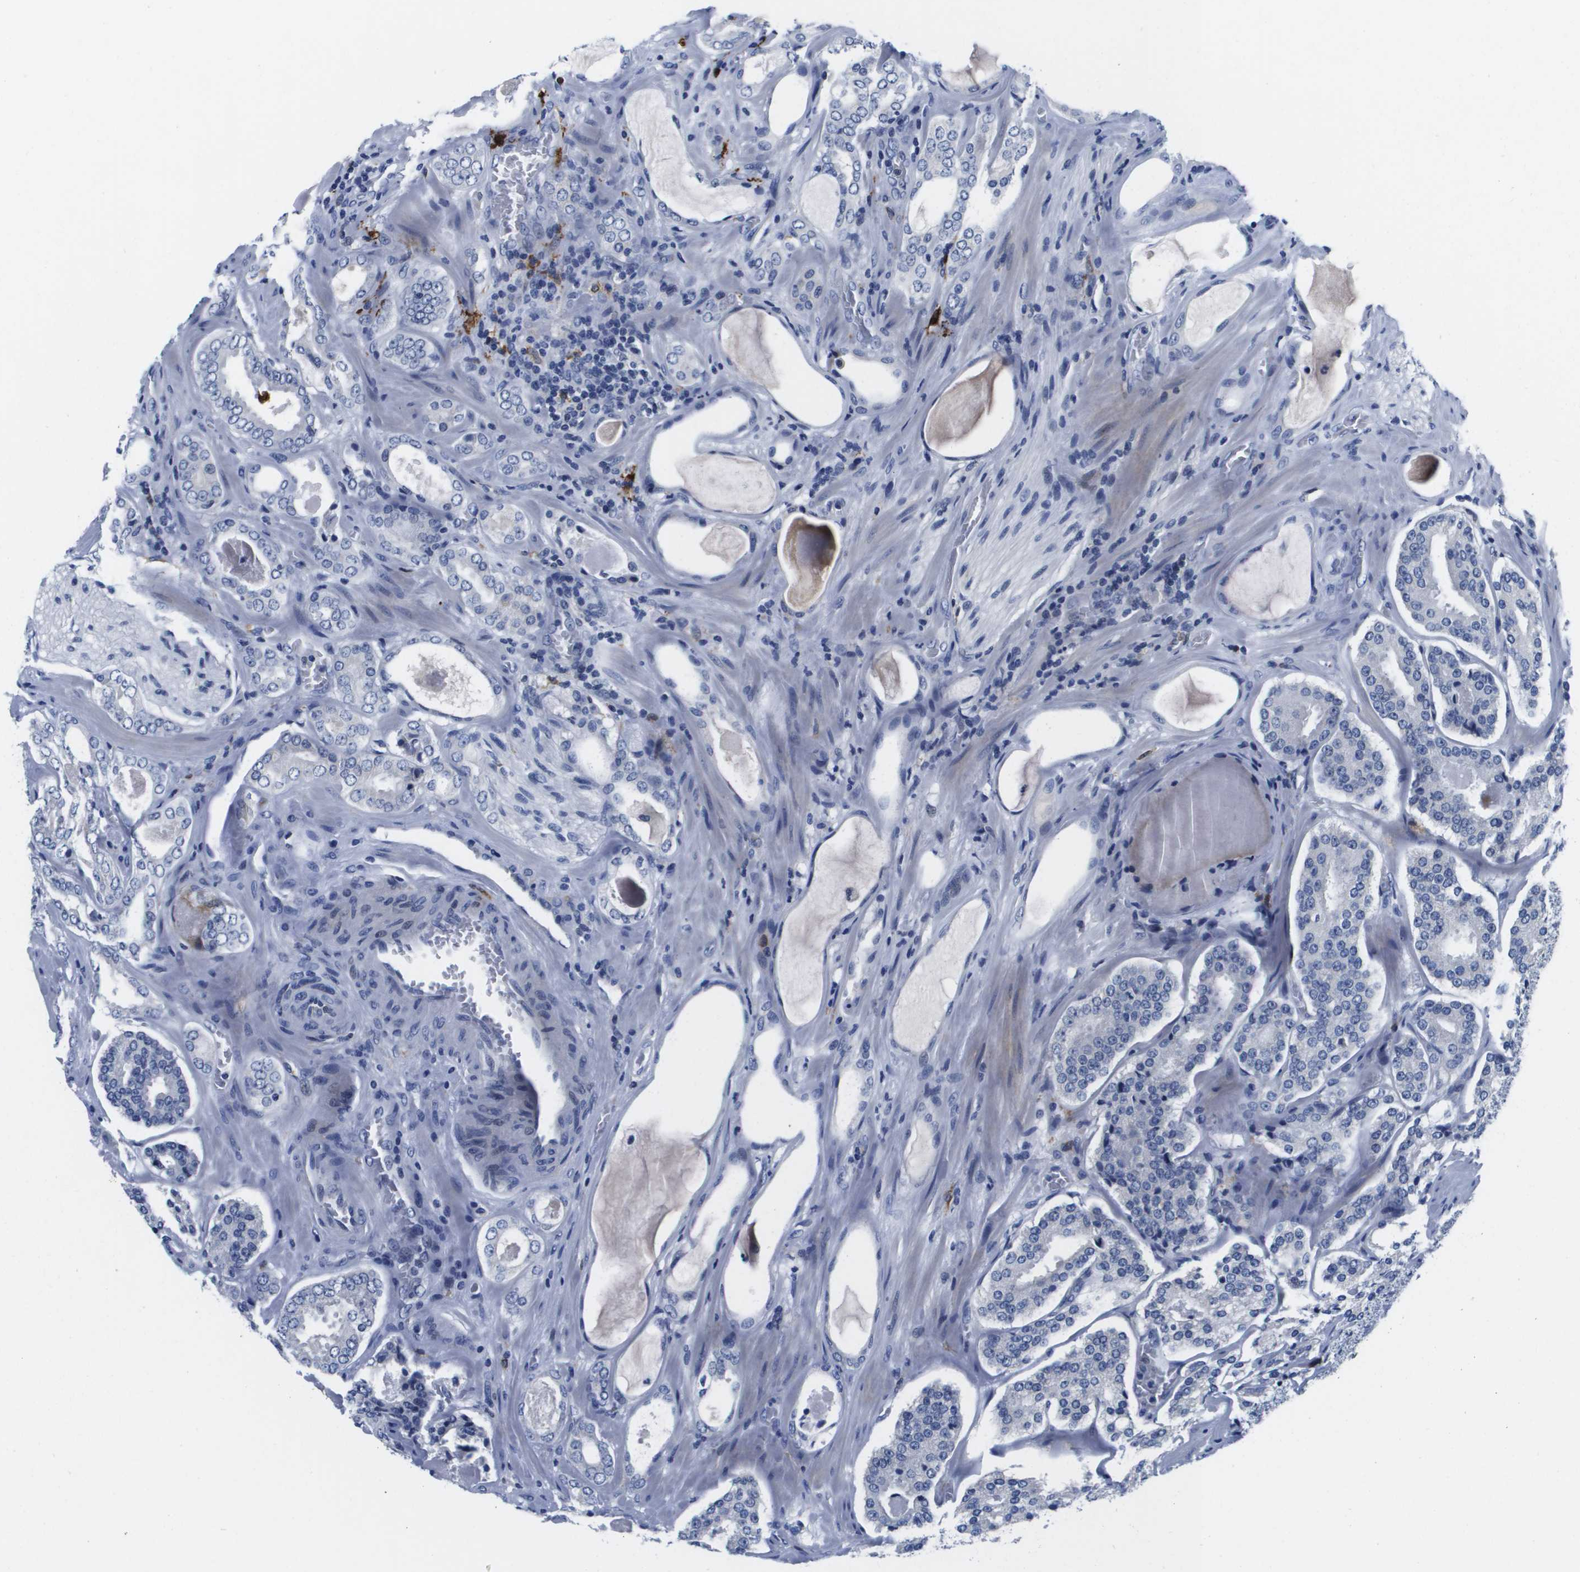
{"staining": {"intensity": "negative", "quantity": "none", "location": "none"}, "tissue": "prostate cancer", "cell_type": "Tumor cells", "image_type": "cancer", "snomed": [{"axis": "morphology", "description": "Adenocarcinoma, High grade"}, {"axis": "topography", "description": "Prostate"}], "caption": "A high-resolution micrograph shows IHC staining of prostate cancer (adenocarcinoma (high-grade)), which reveals no significant expression in tumor cells.", "gene": "HMOX1", "patient": {"sex": "male", "age": 60}}